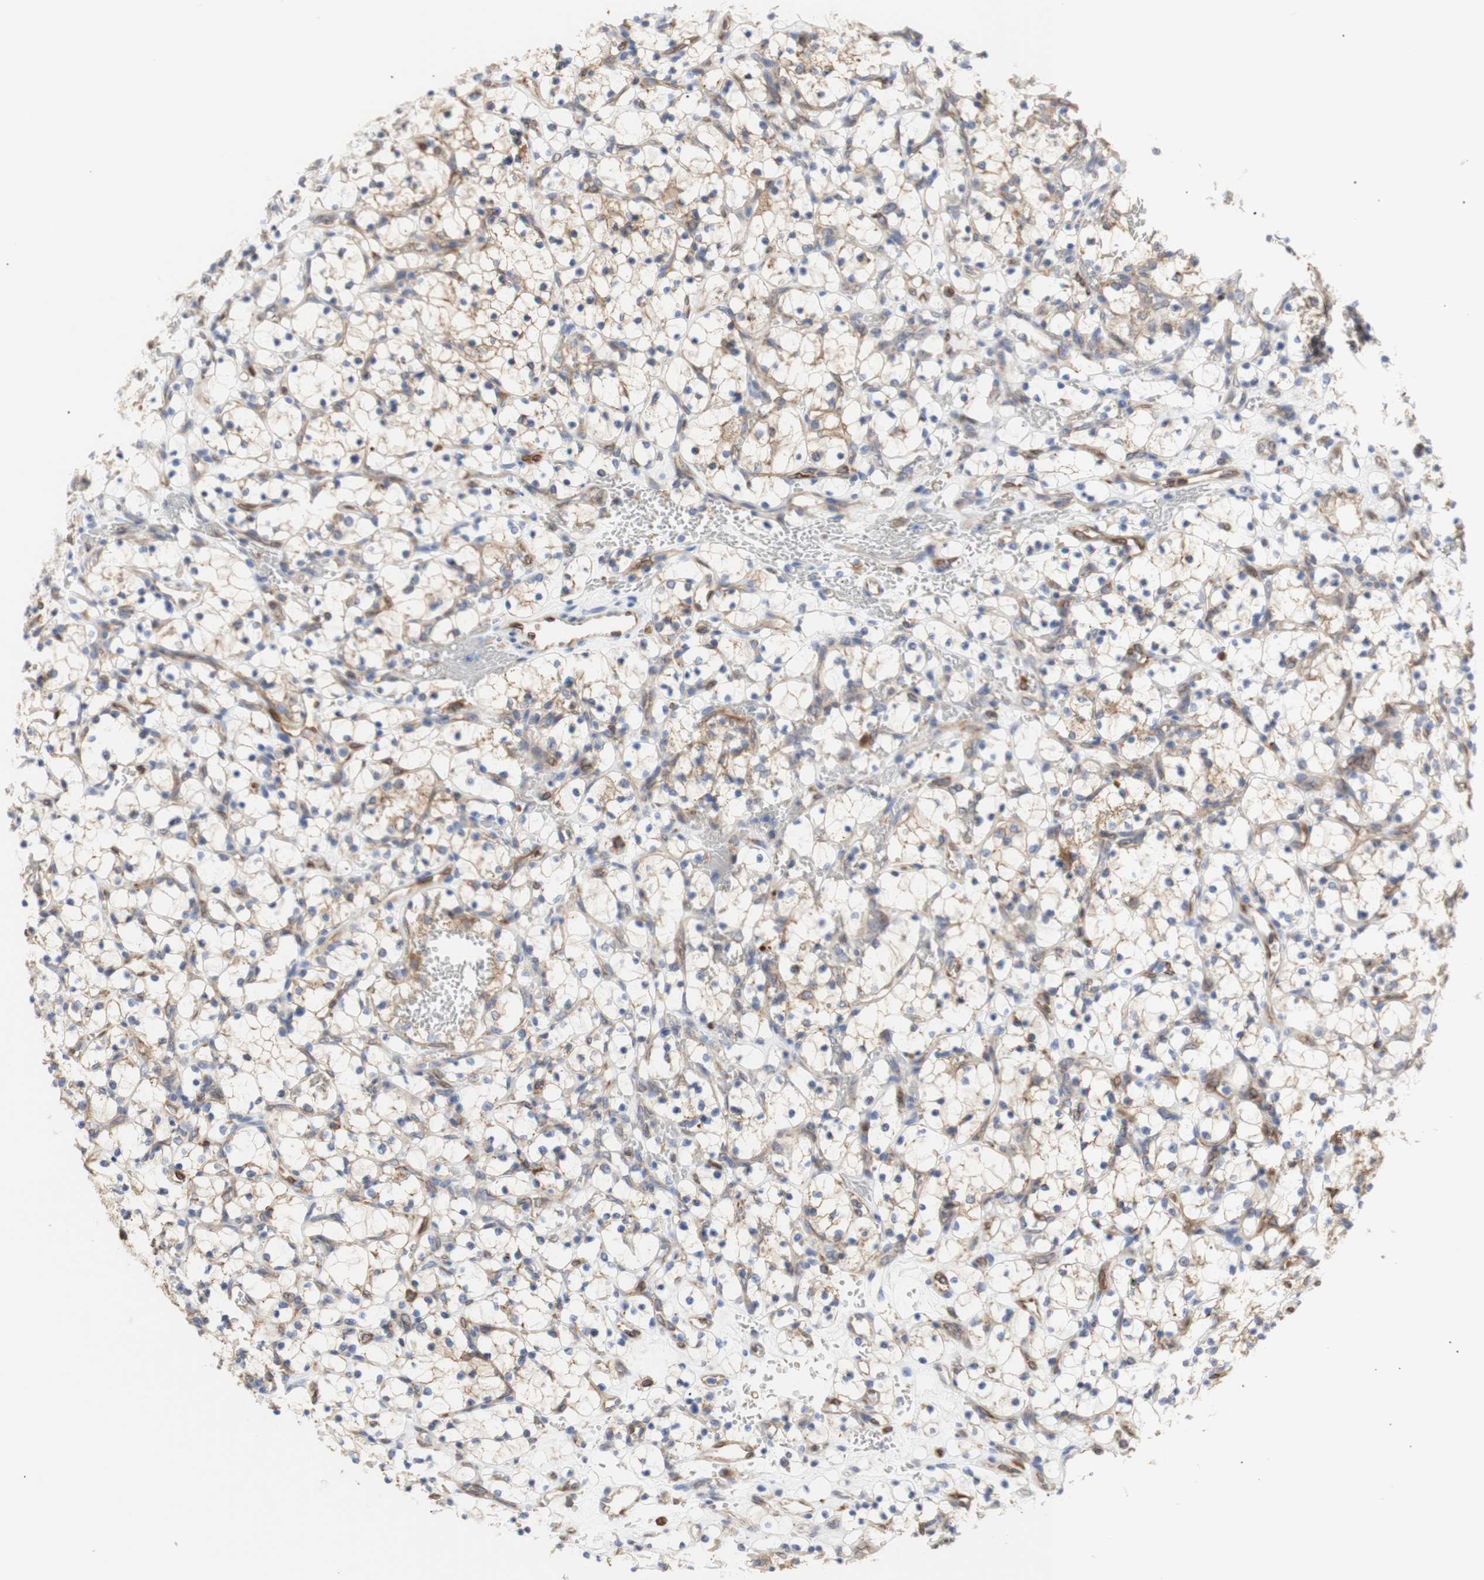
{"staining": {"intensity": "weak", "quantity": "<25%", "location": "cytoplasmic/membranous"}, "tissue": "renal cancer", "cell_type": "Tumor cells", "image_type": "cancer", "snomed": [{"axis": "morphology", "description": "Adenocarcinoma, NOS"}, {"axis": "topography", "description": "Kidney"}], "caption": "A micrograph of renal cancer (adenocarcinoma) stained for a protein reveals no brown staining in tumor cells.", "gene": "ERLIN1", "patient": {"sex": "female", "age": 69}}